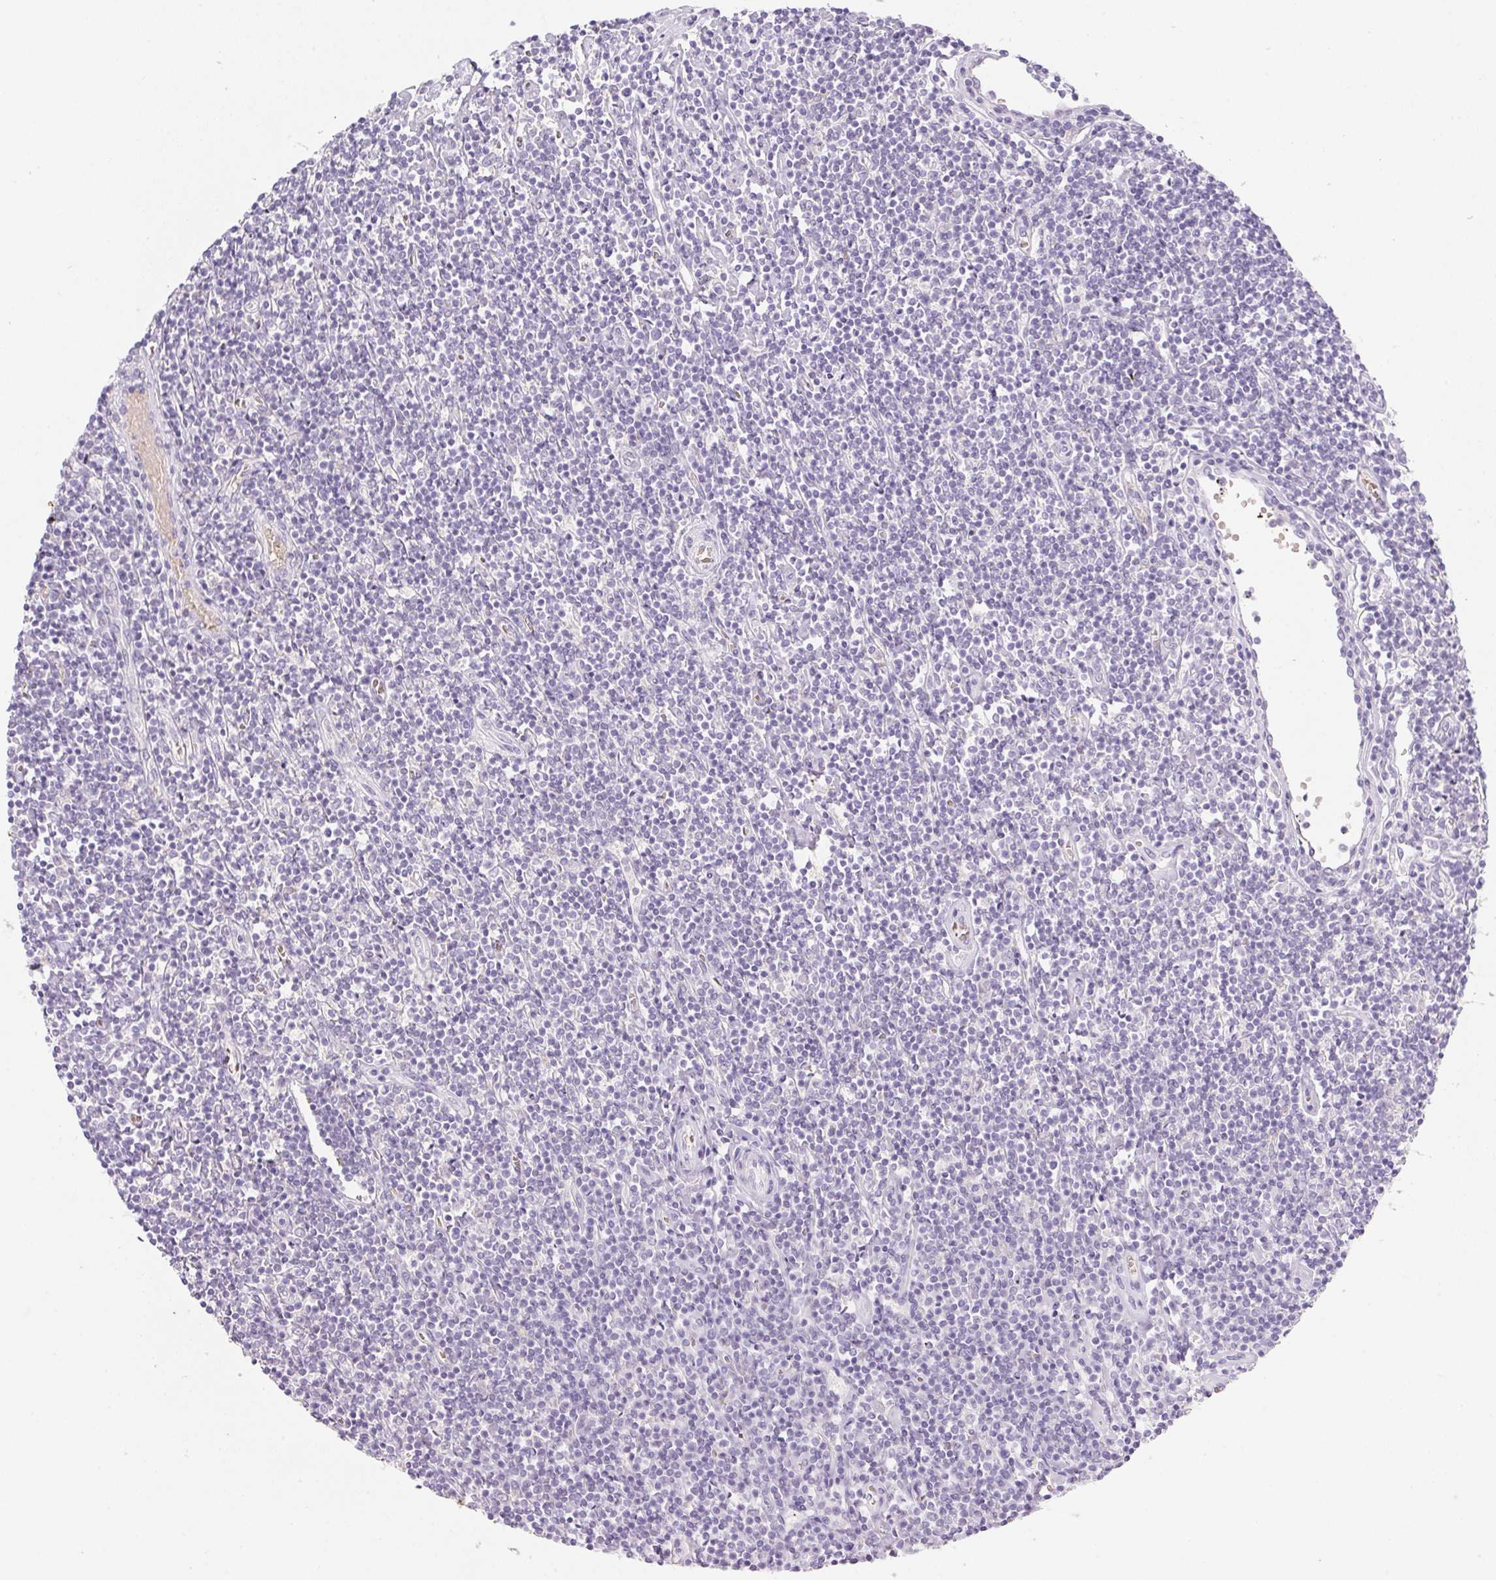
{"staining": {"intensity": "negative", "quantity": "none", "location": "none"}, "tissue": "lymphoma", "cell_type": "Tumor cells", "image_type": "cancer", "snomed": [{"axis": "morphology", "description": "Hodgkin's disease, NOS"}, {"axis": "topography", "description": "Lymph node"}], "caption": "The micrograph shows no significant expression in tumor cells of lymphoma. (Stains: DAB (3,3'-diaminobenzidine) immunohistochemistry (IHC) with hematoxylin counter stain, Microscopy: brightfield microscopy at high magnification).", "gene": "DCD", "patient": {"sex": "male", "age": 40}}